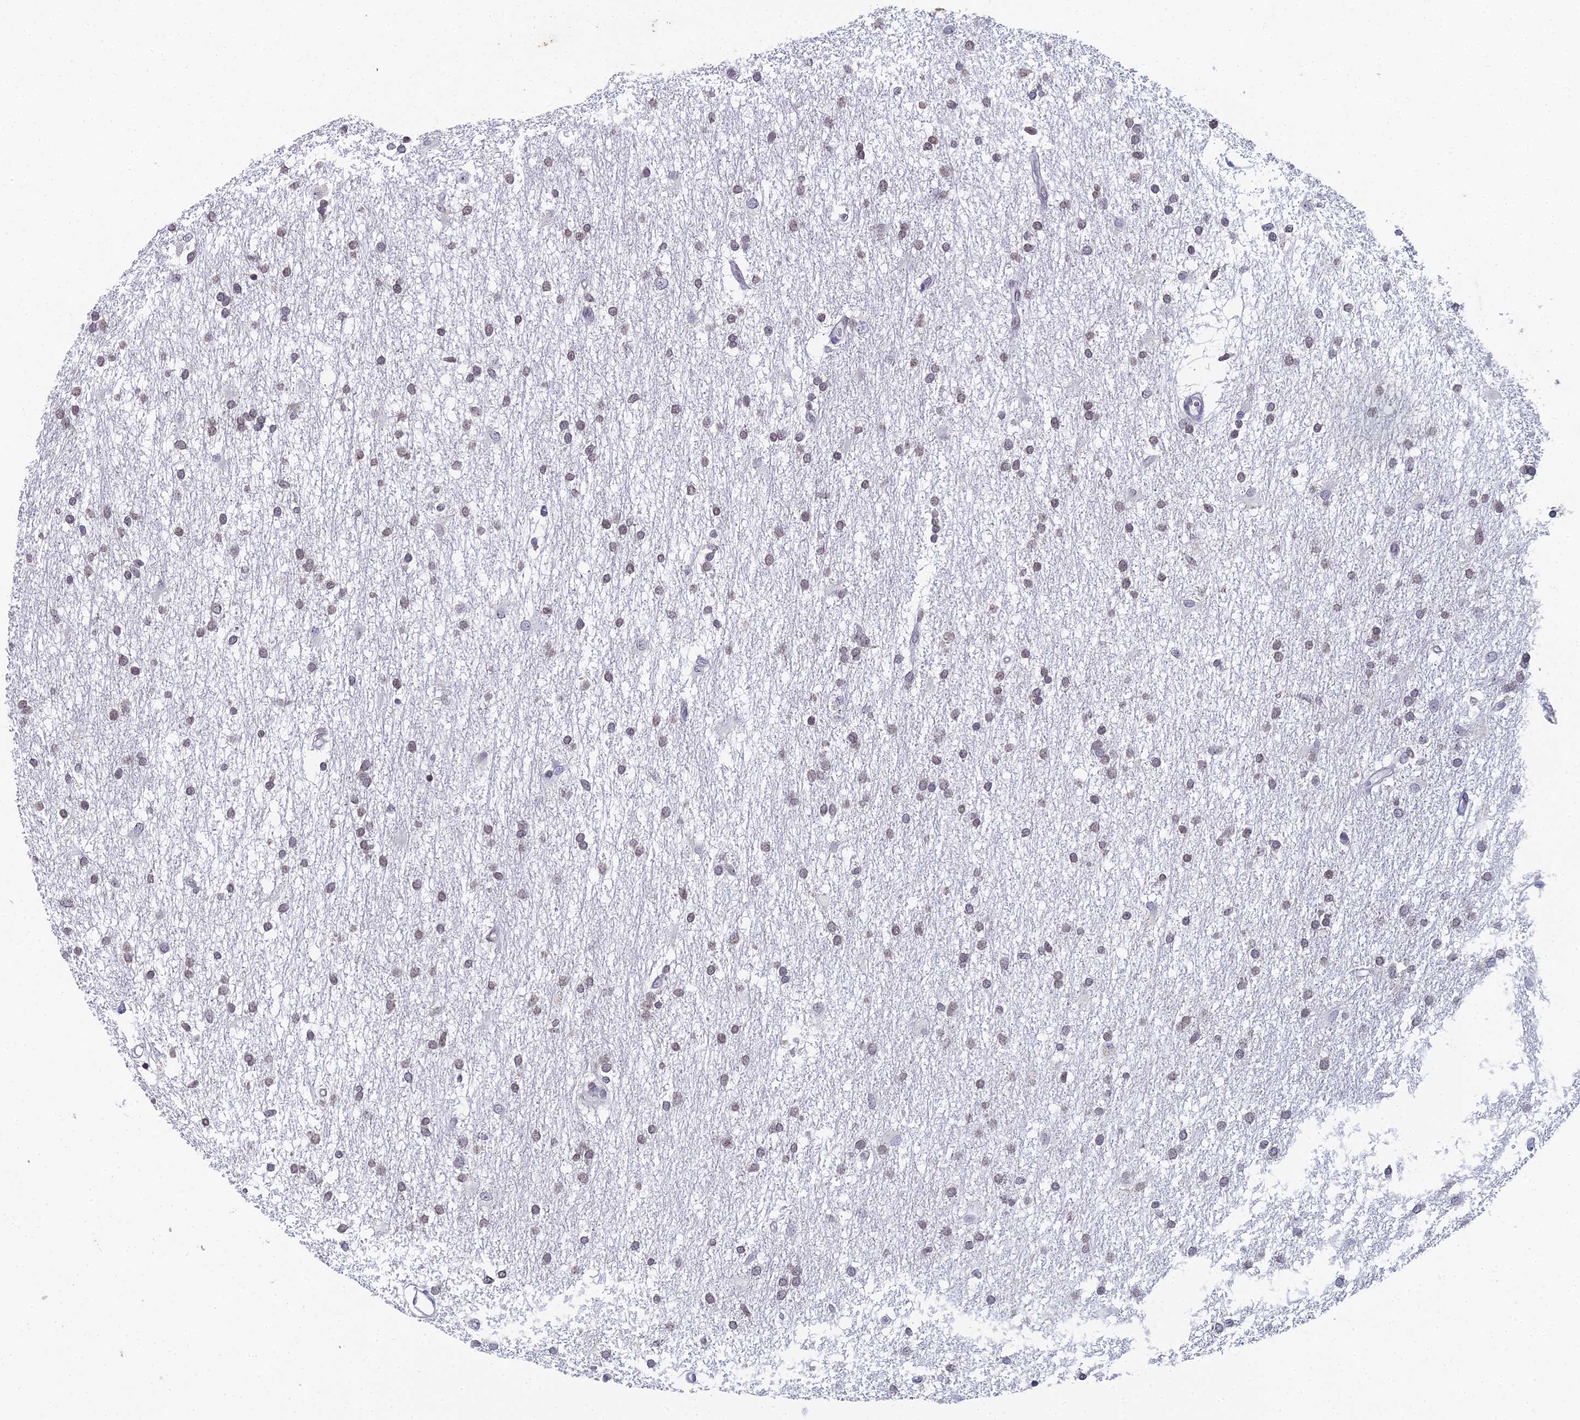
{"staining": {"intensity": "weak", "quantity": "25%-75%", "location": "nuclear"}, "tissue": "glioma", "cell_type": "Tumor cells", "image_type": "cancer", "snomed": [{"axis": "morphology", "description": "Glioma, malignant, High grade"}, {"axis": "topography", "description": "Brain"}], "caption": "High-grade glioma (malignant) tissue shows weak nuclear staining in about 25%-75% of tumor cells, visualized by immunohistochemistry.", "gene": "PRR22", "patient": {"sex": "male", "age": 77}}